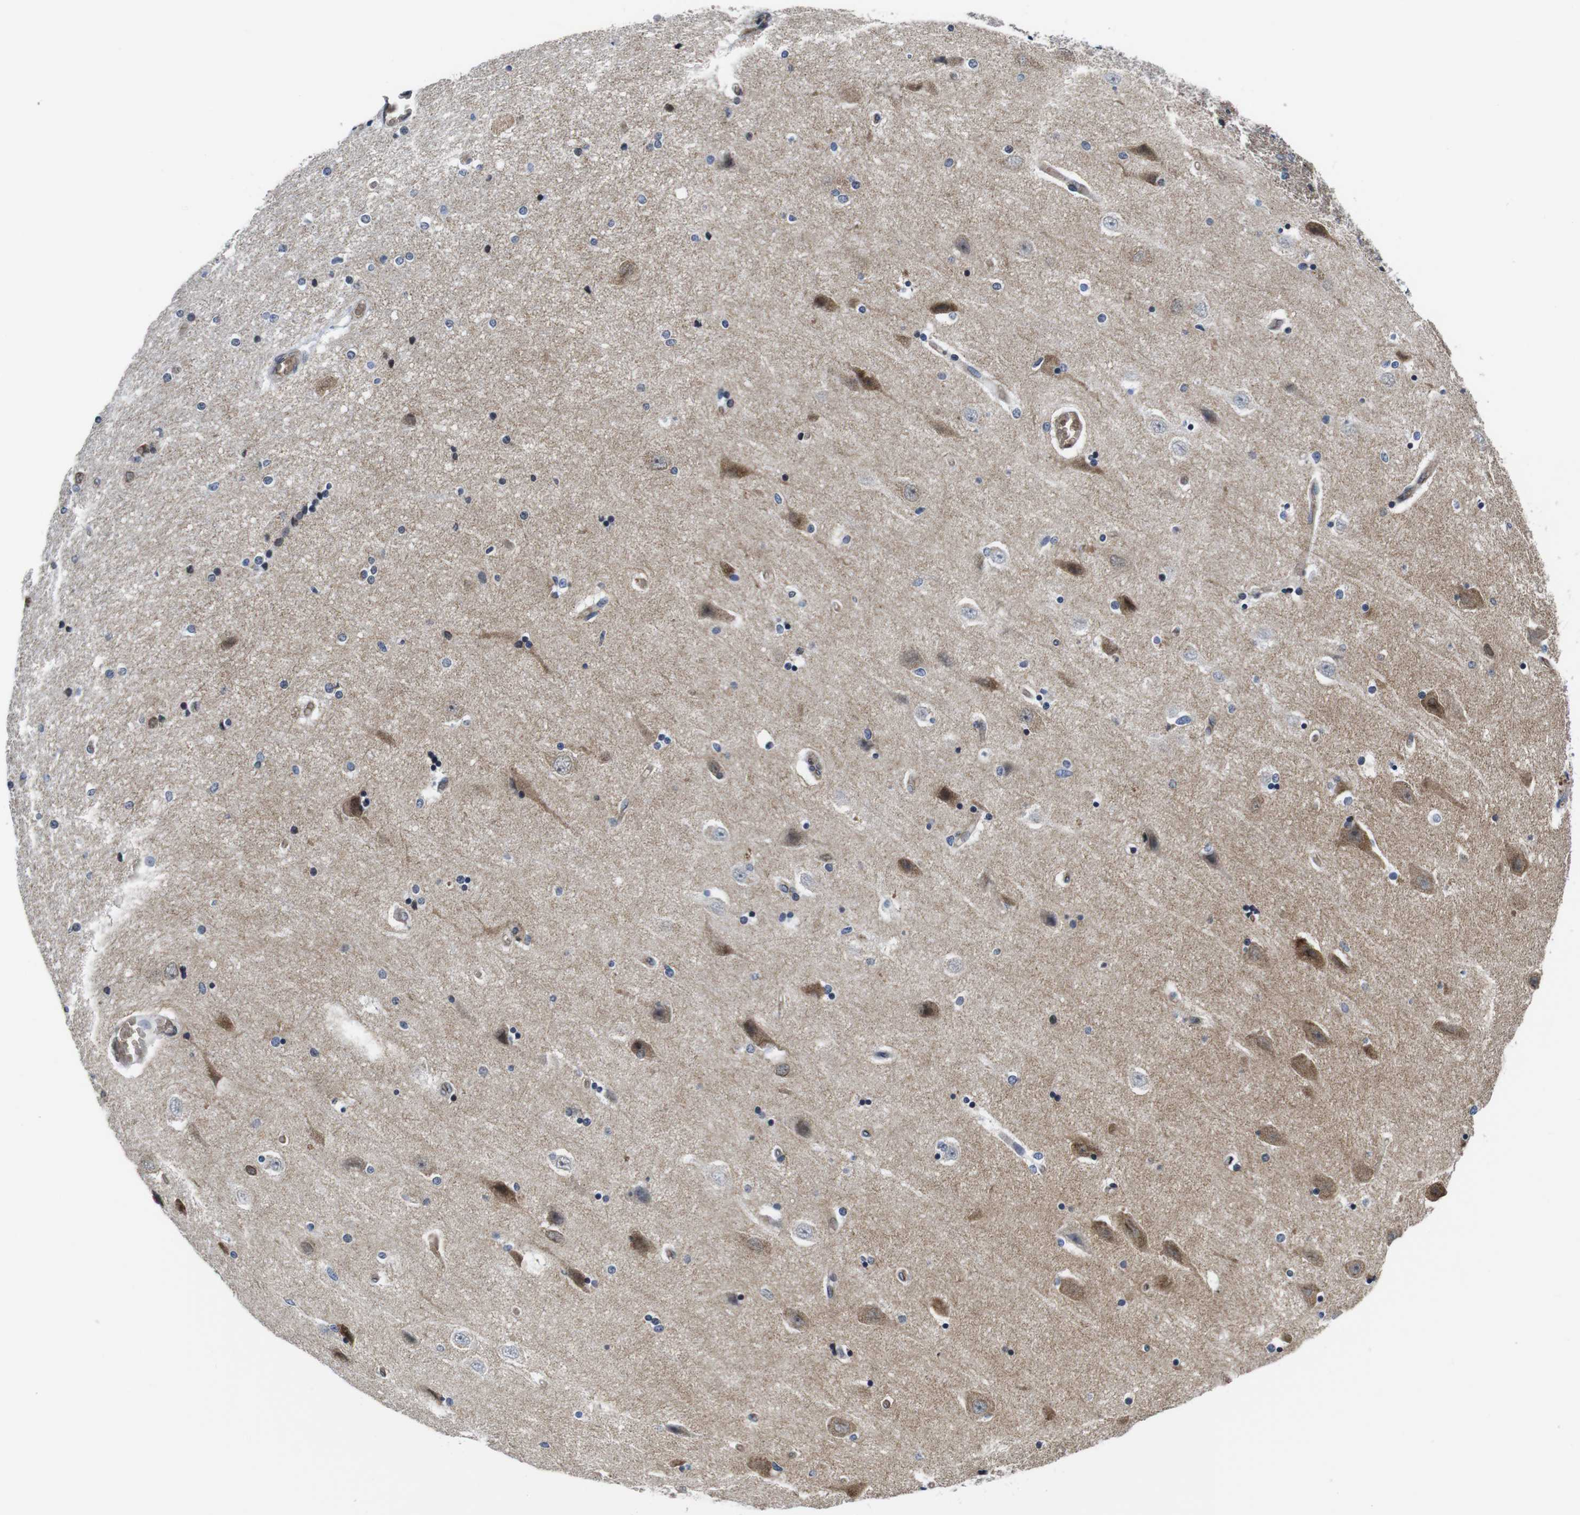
{"staining": {"intensity": "negative", "quantity": "none", "location": "none"}, "tissue": "hippocampus", "cell_type": "Glial cells", "image_type": "normal", "snomed": [{"axis": "morphology", "description": "Normal tissue, NOS"}, {"axis": "topography", "description": "Hippocampus"}], "caption": "Immunohistochemistry image of normal hippocampus: hippocampus stained with DAB (3,3'-diaminobenzidine) demonstrates no significant protein staining in glial cells.", "gene": "SOCS3", "patient": {"sex": "female", "age": 54}}